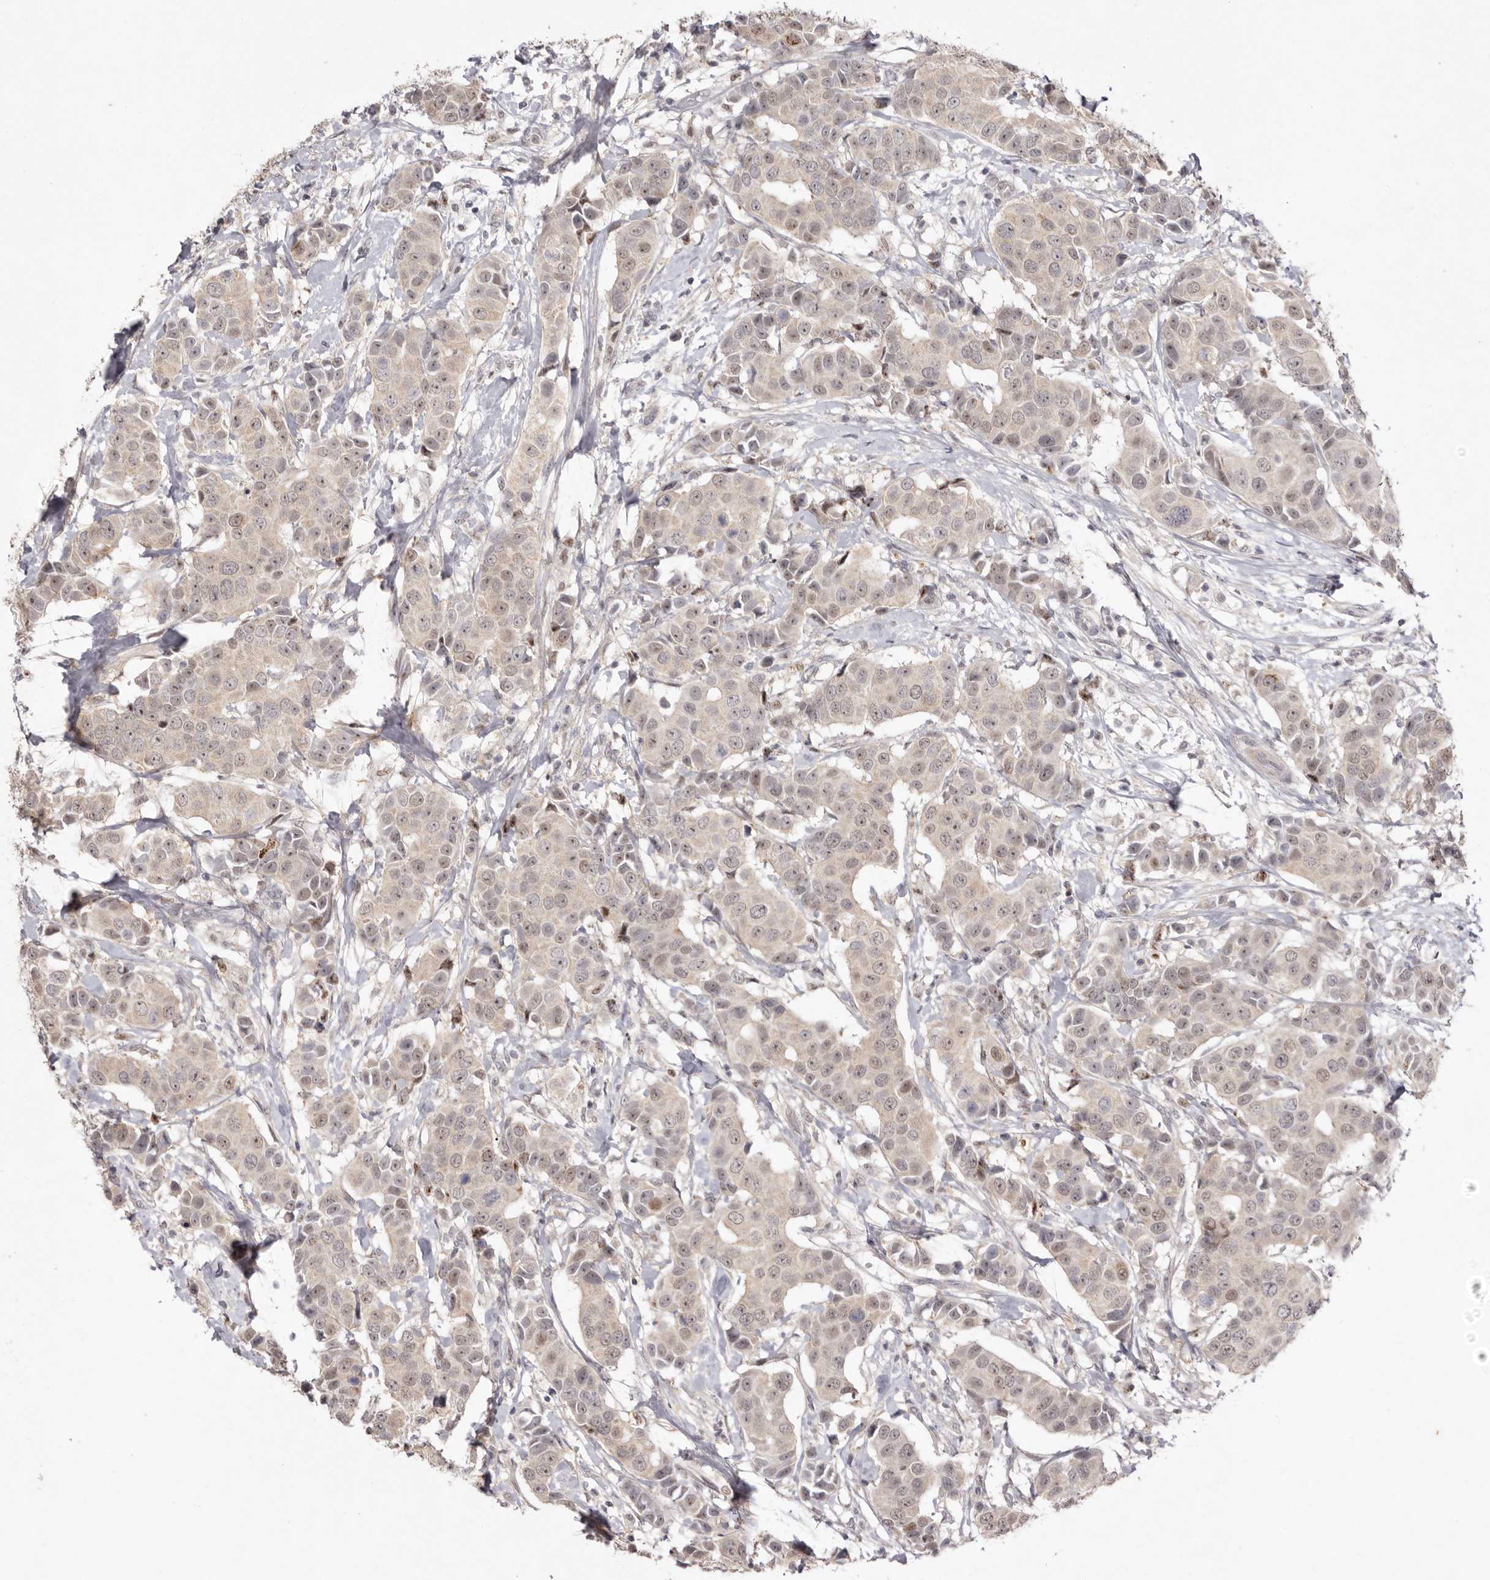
{"staining": {"intensity": "weak", "quantity": ">75%", "location": "cytoplasmic/membranous,nuclear"}, "tissue": "breast cancer", "cell_type": "Tumor cells", "image_type": "cancer", "snomed": [{"axis": "morphology", "description": "Normal tissue, NOS"}, {"axis": "morphology", "description": "Duct carcinoma"}, {"axis": "topography", "description": "Breast"}], "caption": "Breast cancer stained with a protein marker displays weak staining in tumor cells.", "gene": "TADA1", "patient": {"sex": "female", "age": 39}}